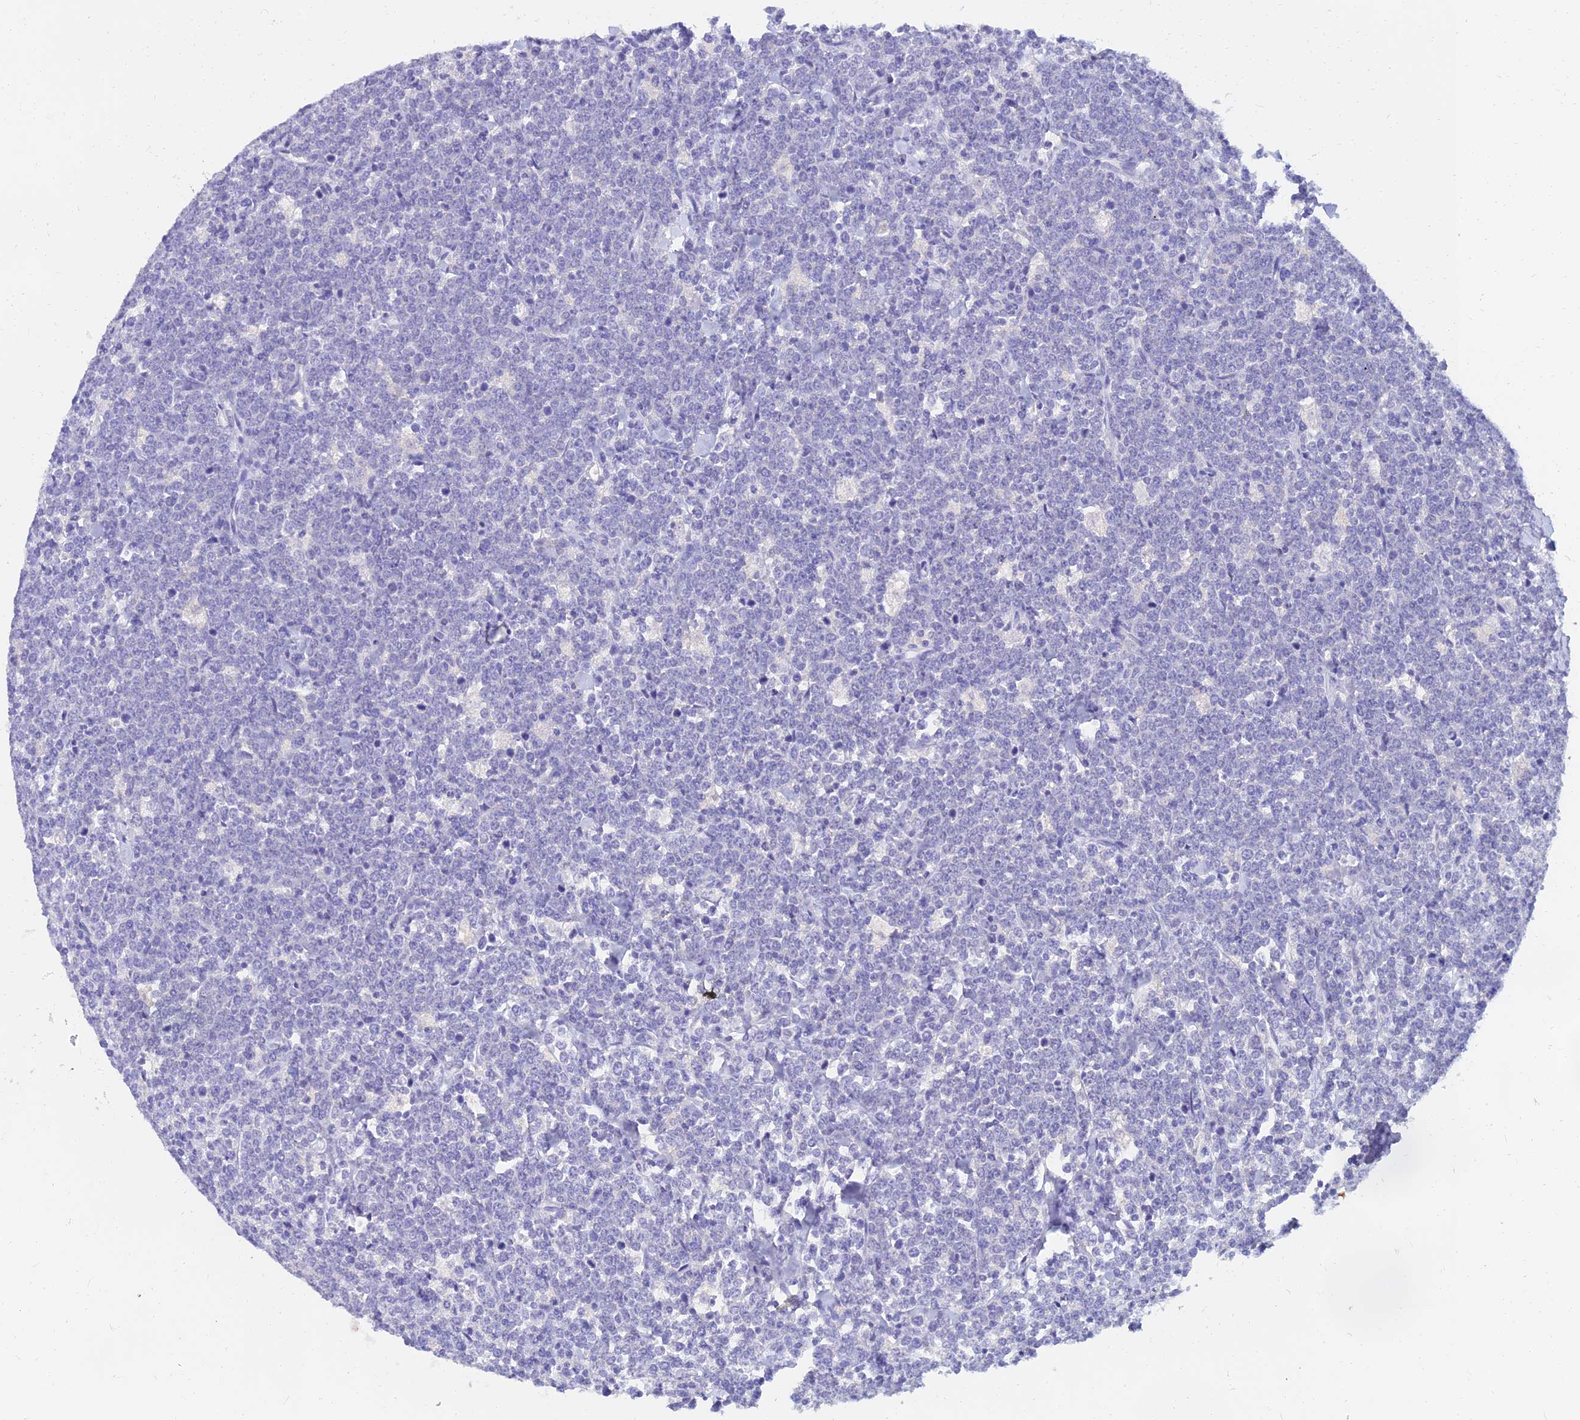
{"staining": {"intensity": "negative", "quantity": "none", "location": "none"}, "tissue": "lymphoma", "cell_type": "Tumor cells", "image_type": "cancer", "snomed": [{"axis": "morphology", "description": "Malignant lymphoma, non-Hodgkin's type, High grade"}, {"axis": "topography", "description": "Small intestine"}], "caption": "Image shows no protein expression in tumor cells of malignant lymphoma, non-Hodgkin's type (high-grade) tissue. (Stains: DAB (3,3'-diaminobenzidine) IHC with hematoxylin counter stain, Microscopy: brightfield microscopy at high magnification).", "gene": "NPY", "patient": {"sex": "male", "age": 8}}